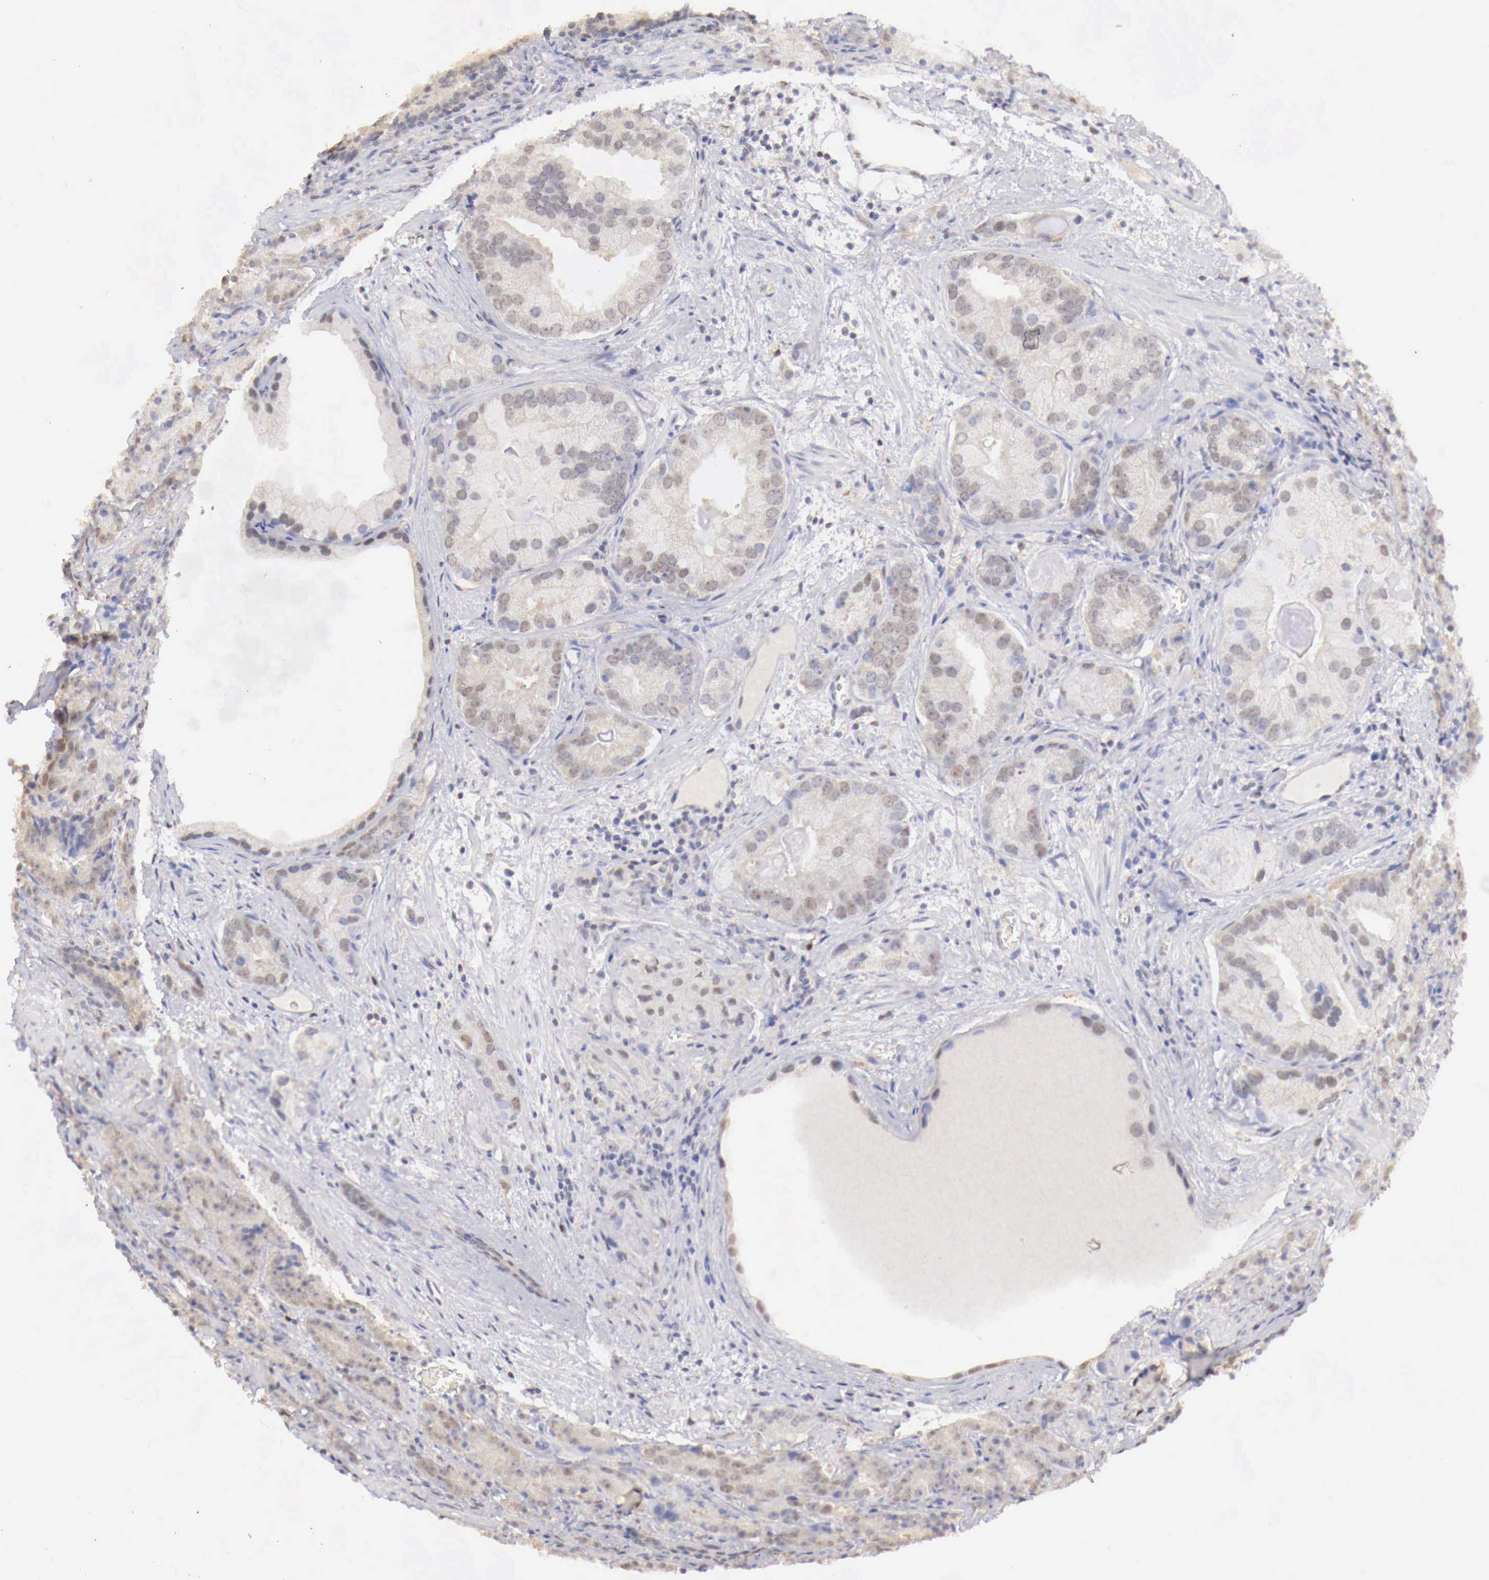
{"staining": {"intensity": "weak", "quantity": "<25%", "location": "cytoplasmic/membranous,nuclear"}, "tissue": "prostate cancer", "cell_type": "Tumor cells", "image_type": "cancer", "snomed": [{"axis": "morphology", "description": "Adenocarcinoma, Medium grade"}, {"axis": "topography", "description": "Prostate"}], "caption": "This is a histopathology image of IHC staining of adenocarcinoma (medium-grade) (prostate), which shows no expression in tumor cells.", "gene": "UBA1", "patient": {"sex": "male", "age": 70}}